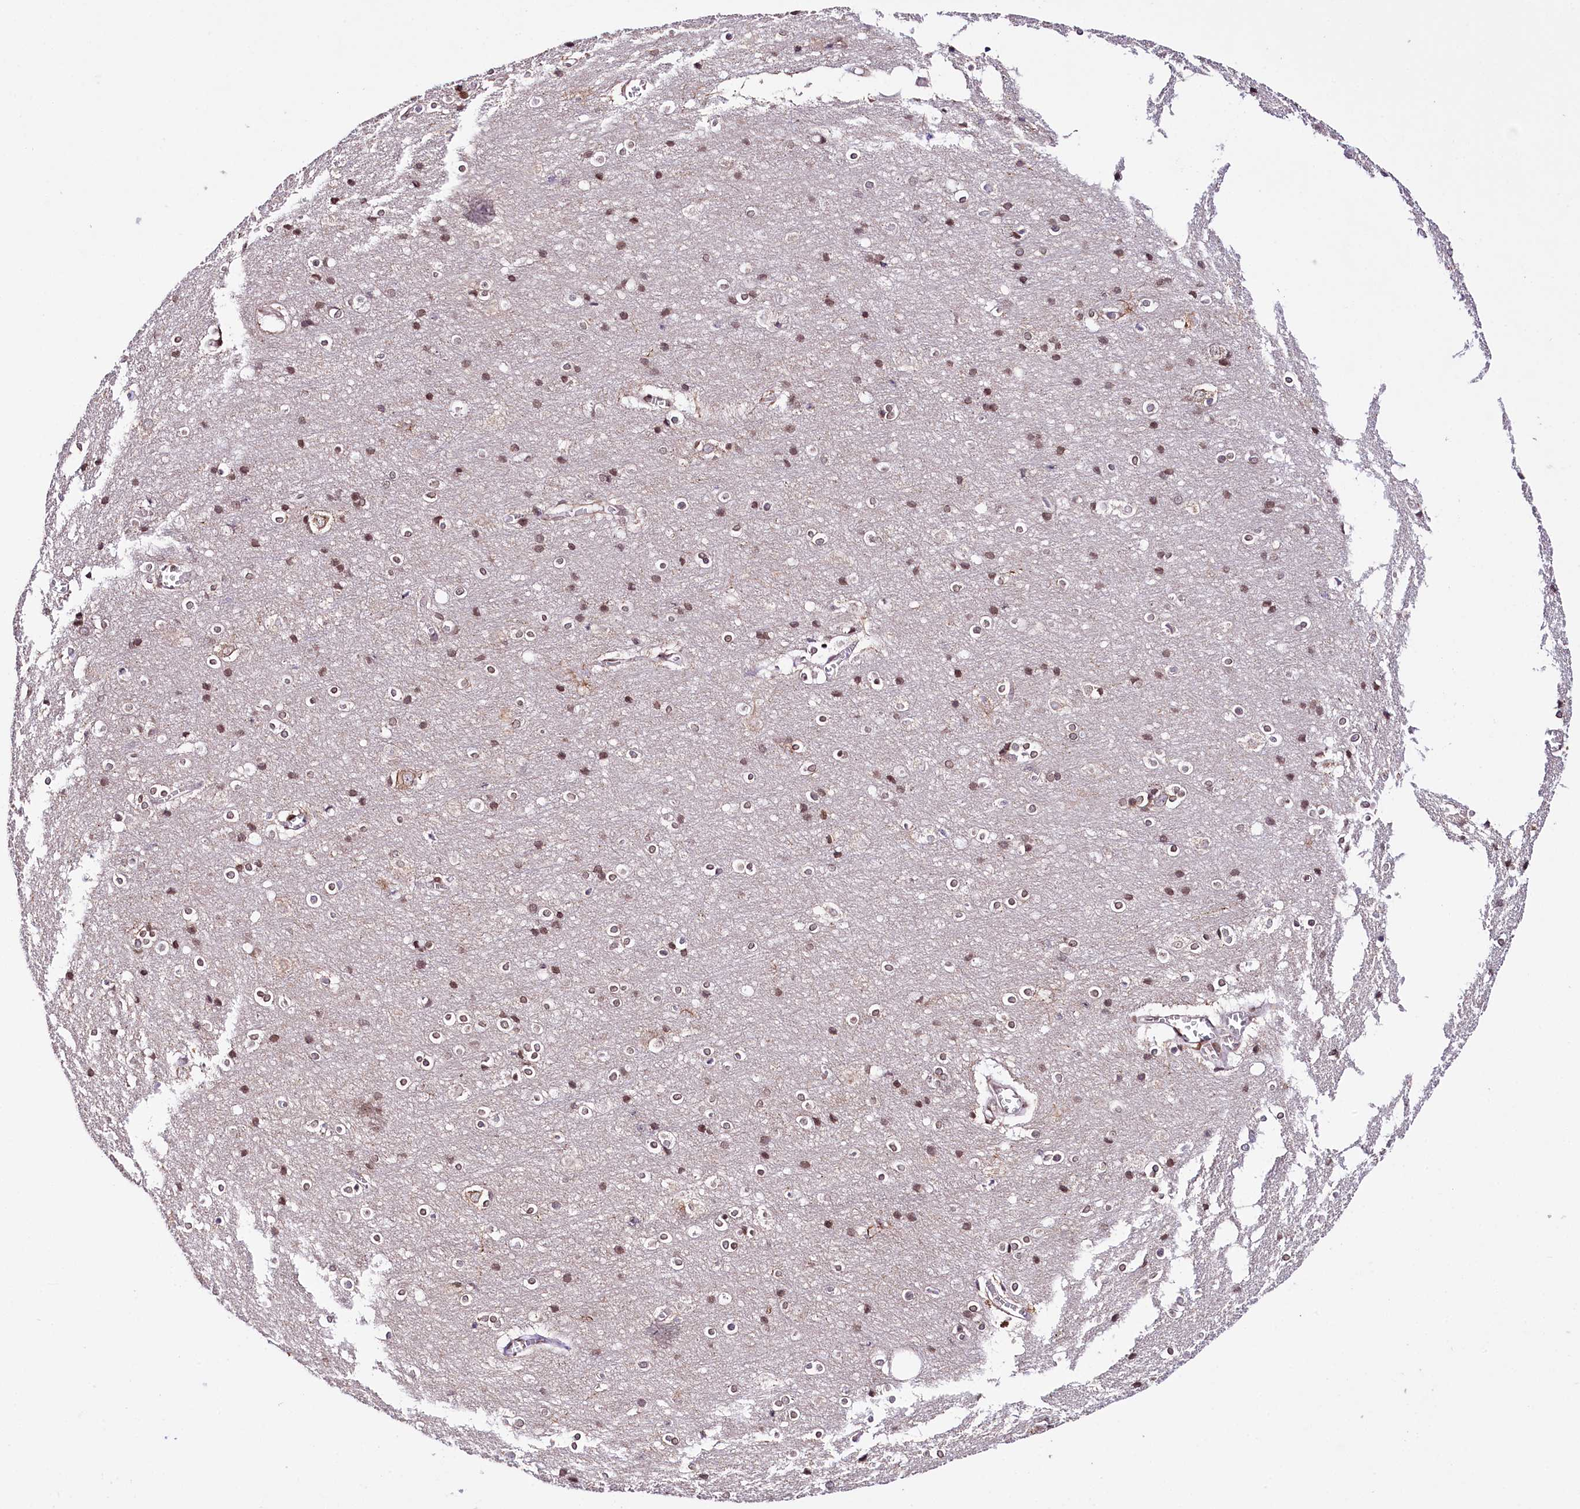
{"staining": {"intensity": "moderate", "quantity": "<25%", "location": "cytoplasmic/membranous"}, "tissue": "cerebral cortex", "cell_type": "Endothelial cells", "image_type": "normal", "snomed": [{"axis": "morphology", "description": "Normal tissue, NOS"}, {"axis": "topography", "description": "Cerebral cortex"}], "caption": "Protein staining by immunohistochemistry reveals moderate cytoplasmic/membranous positivity in about <25% of endothelial cells in unremarkable cerebral cortex.", "gene": "ZNF226", "patient": {"sex": "male", "age": 54}}